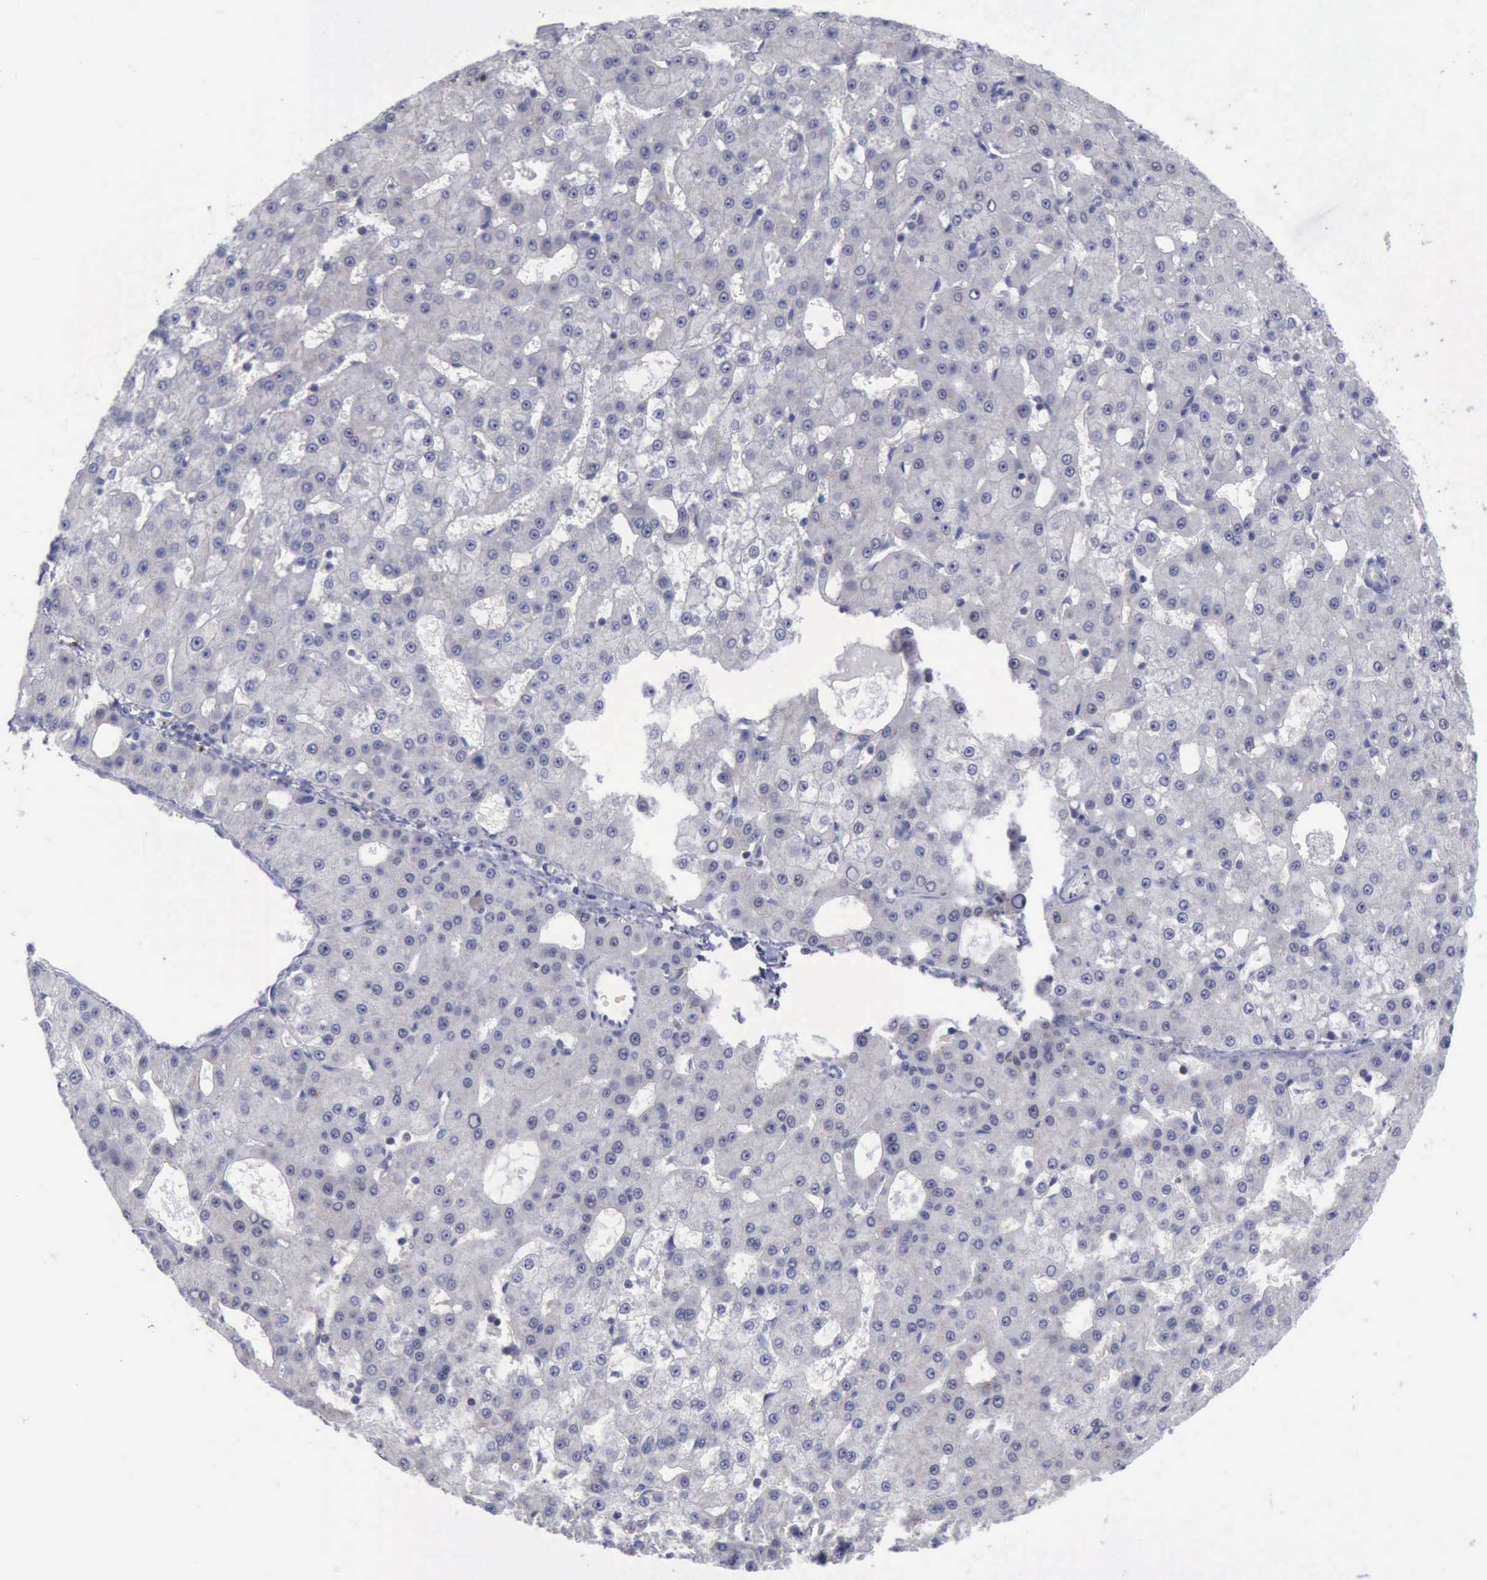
{"staining": {"intensity": "negative", "quantity": "none", "location": "none"}, "tissue": "liver cancer", "cell_type": "Tumor cells", "image_type": "cancer", "snomed": [{"axis": "morphology", "description": "Carcinoma, Hepatocellular, NOS"}, {"axis": "topography", "description": "Liver"}], "caption": "Histopathology image shows no significant protein positivity in tumor cells of hepatocellular carcinoma (liver). (DAB (3,3'-diaminobenzidine) immunohistochemistry visualized using brightfield microscopy, high magnification).", "gene": "SATB2", "patient": {"sex": "male", "age": 47}}